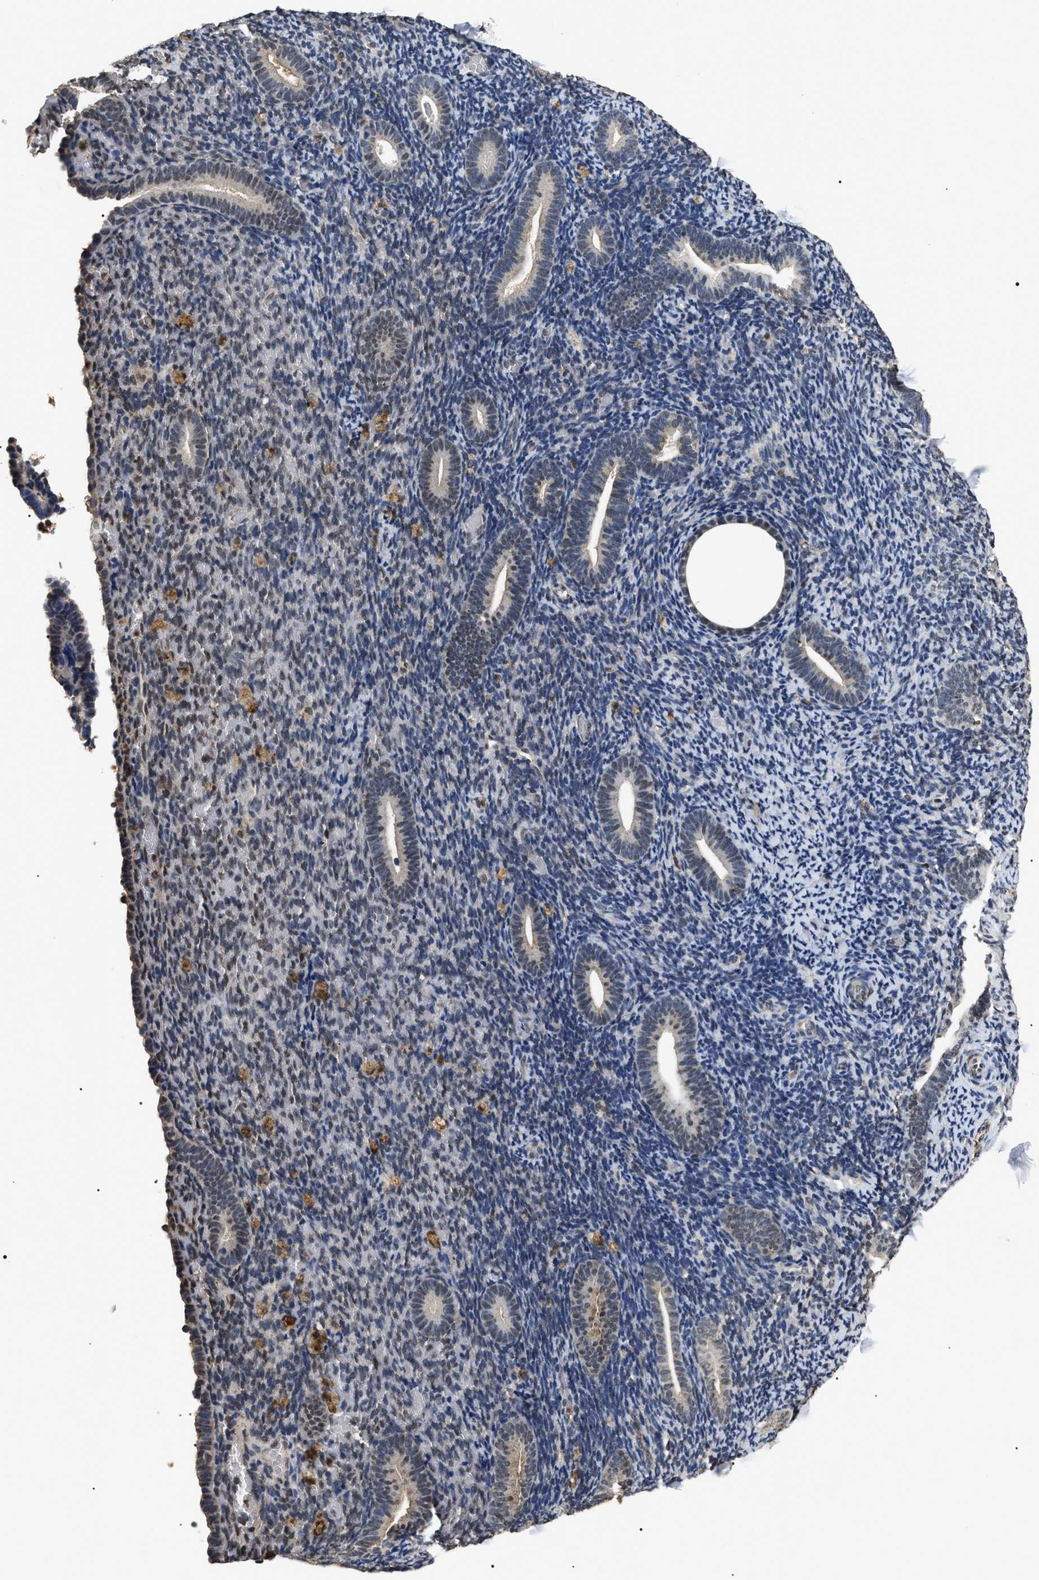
{"staining": {"intensity": "weak", "quantity": "<25%", "location": "nuclear"}, "tissue": "endometrium", "cell_type": "Cells in endometrial stroma", "image_type": "normal", "snomed": [{"axis": "morphology", "description": "Normal tissue, NOS"}, {"axis": "topography", "description": "Endometrium"}], "caption": "IHC micrograph of unremarkable endometrium: human endometrium stained with DAB (3,3'-diaminobenzidine) exhibits no significant protein expression in cells in endometrial stroma.", "gene": "ANP32E", "patient": {"sex": "female", "age": 51}}